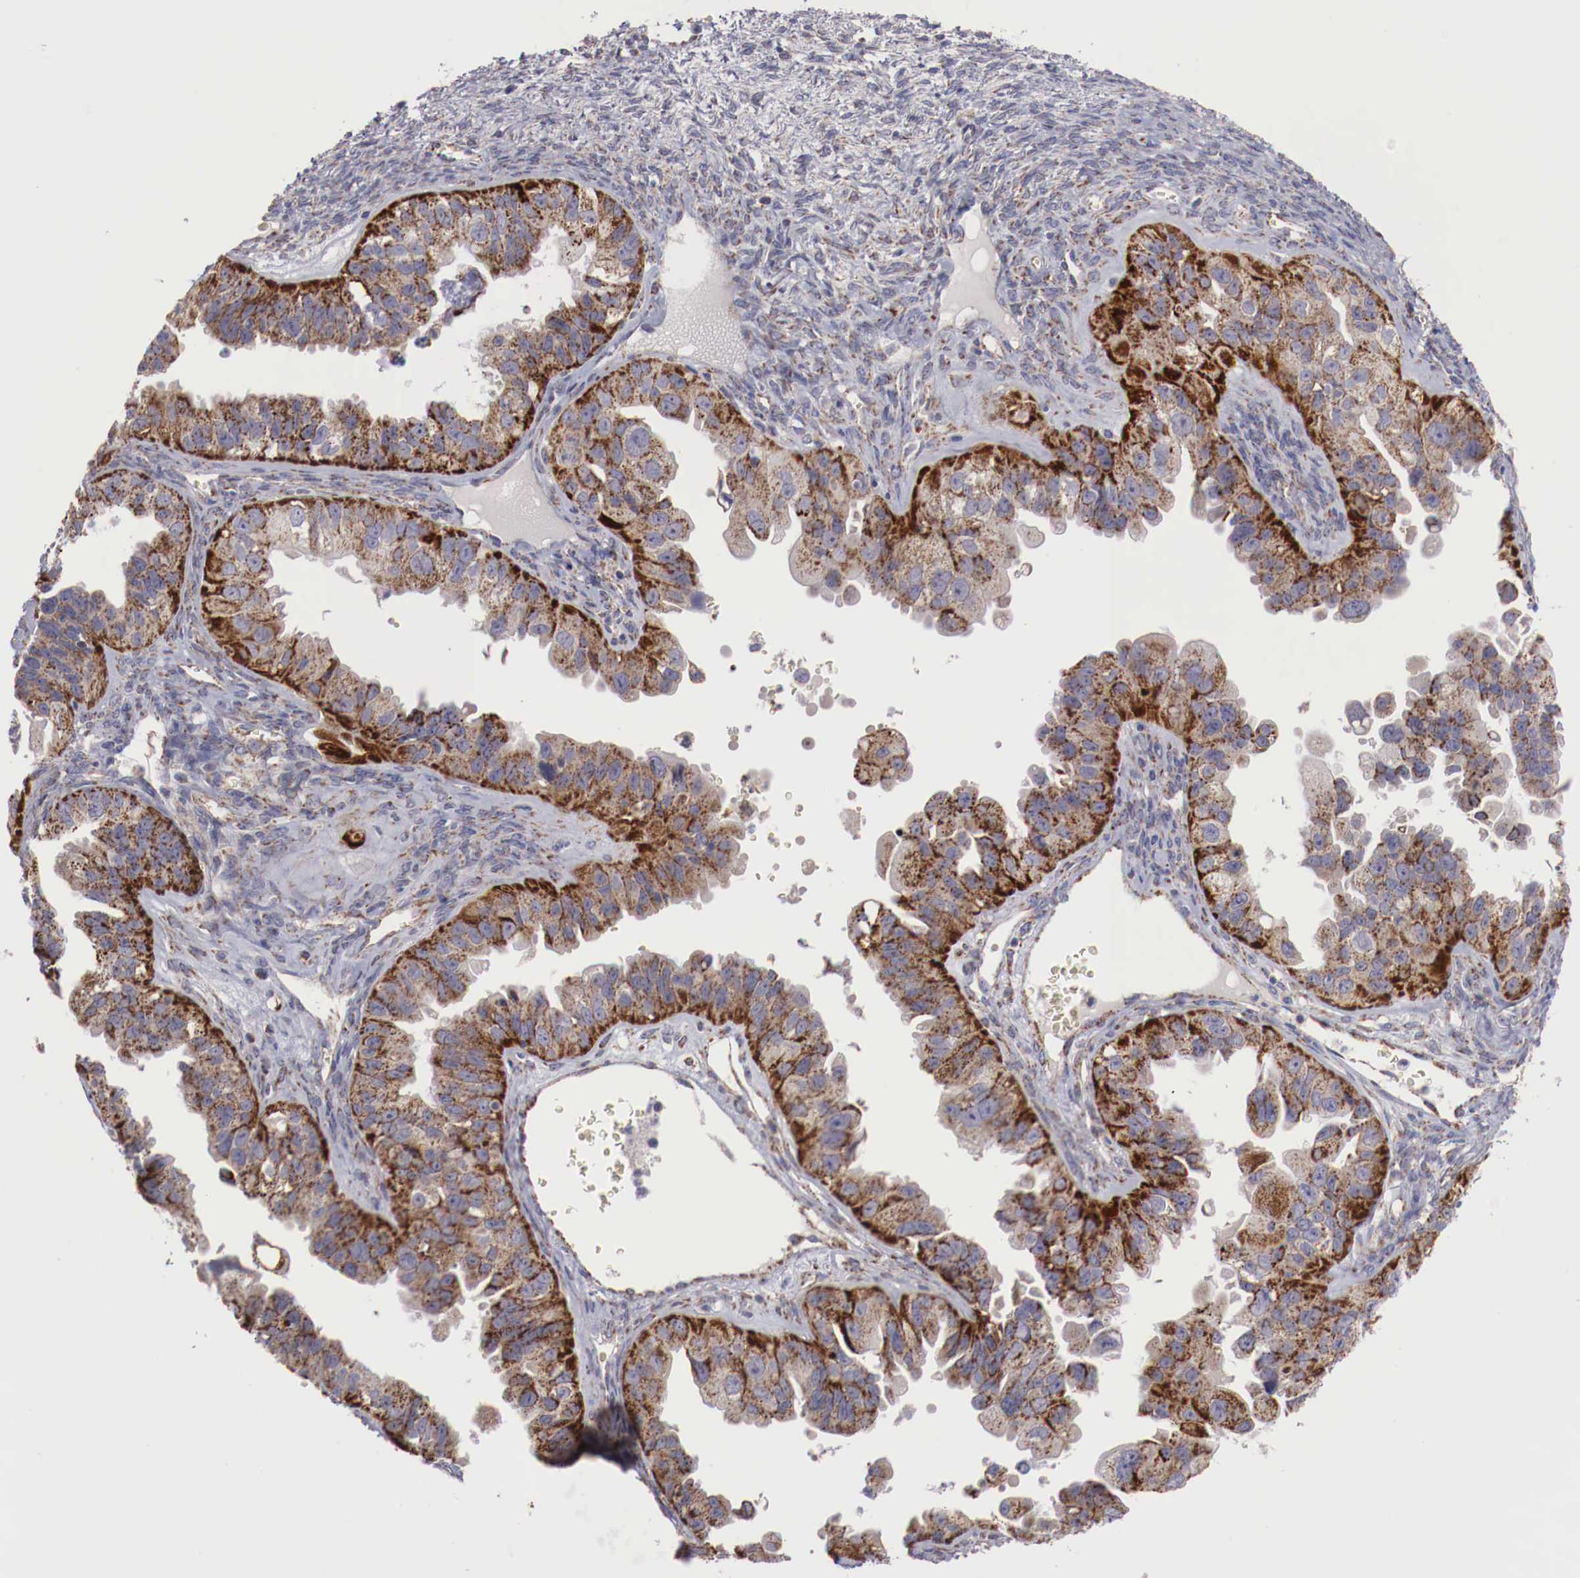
{"staining": {"intensity": "moderate", "quantity": ">75%", "location": "cytoplasmic/membranous"}, "tissue": "ovarian cancer", "cell_type": "Tumor cells", "image_type": "cancer", "snomed": [{"axis": "morphology", "description": "Carcinoma, endometroid"}, {"axis": "topography", "description": "Ovary"}], "caption": "Protein staining shows moderate cytoplasmic/membranous expression in about >75% of tumor cells in ovarian cancer (endometroid carcinoma). (Stains: DAB (3,3'-diaminobenzidine) in brown, nuclei in blue, Microscopy: brightfield microscopy at high magnification).", "gene": "XPNPEP3", "patient": {"sex": "female", "age": 85}}